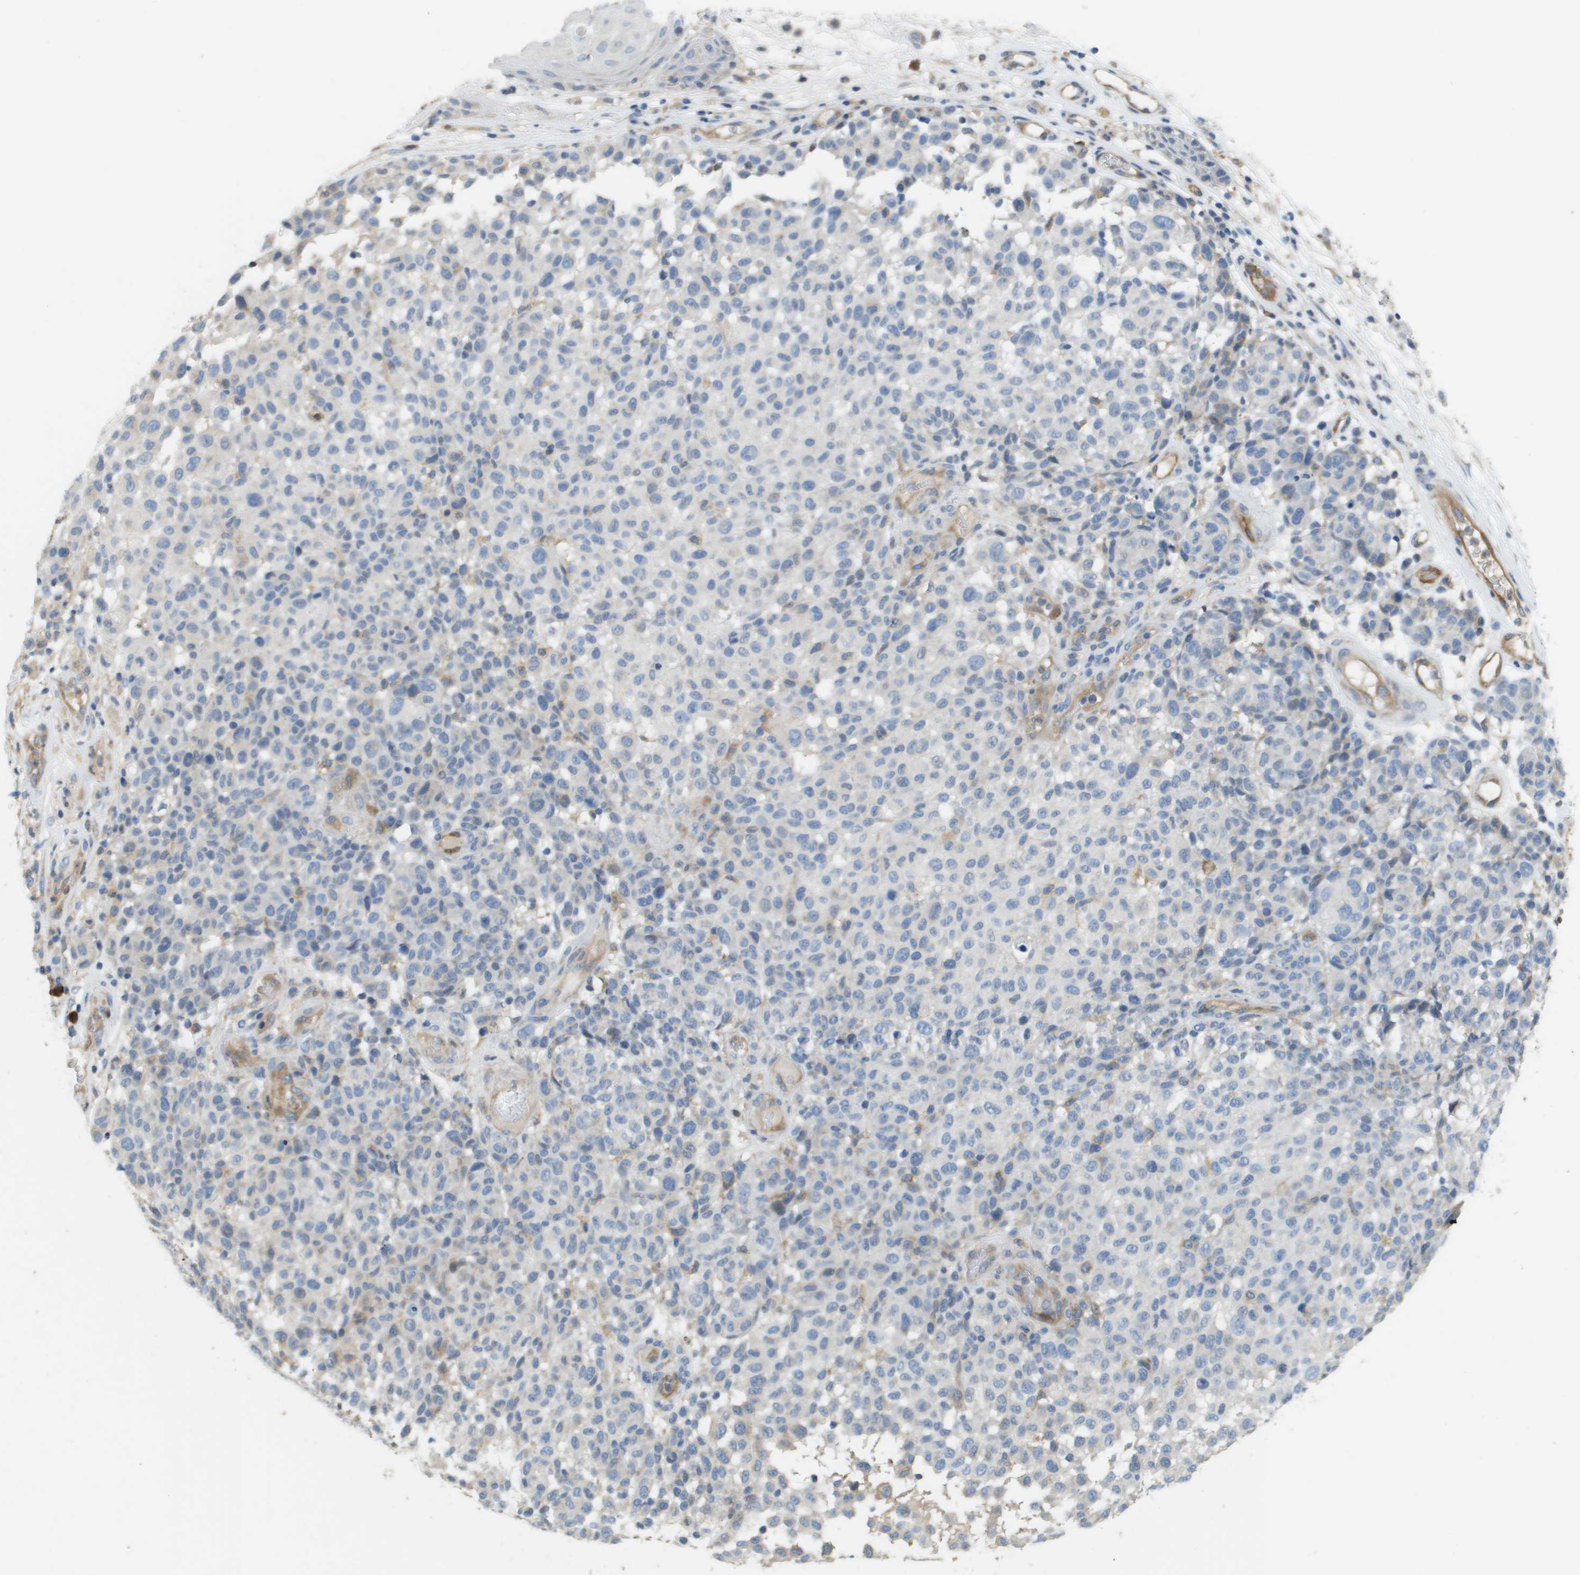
{"staining": {"intensity": "negative", "quantity": "none", "location": "none"}, "tissue": "melanoma", "cell_type": "Tumor cells", "image_type": "cancer", "snomed": [{"axis": "morphology", "description": "Malignant melanoma, NOS"}, {"axis": "topography", "description": "Skin"}], "caption": "A high-resolution image shows immunohistochemistry (IHC) staining of malignant melanoma, which reveals no significant expression in tumor cells.", "gene": "CASP10", "patient": {"sex": "male", "age": 59}}